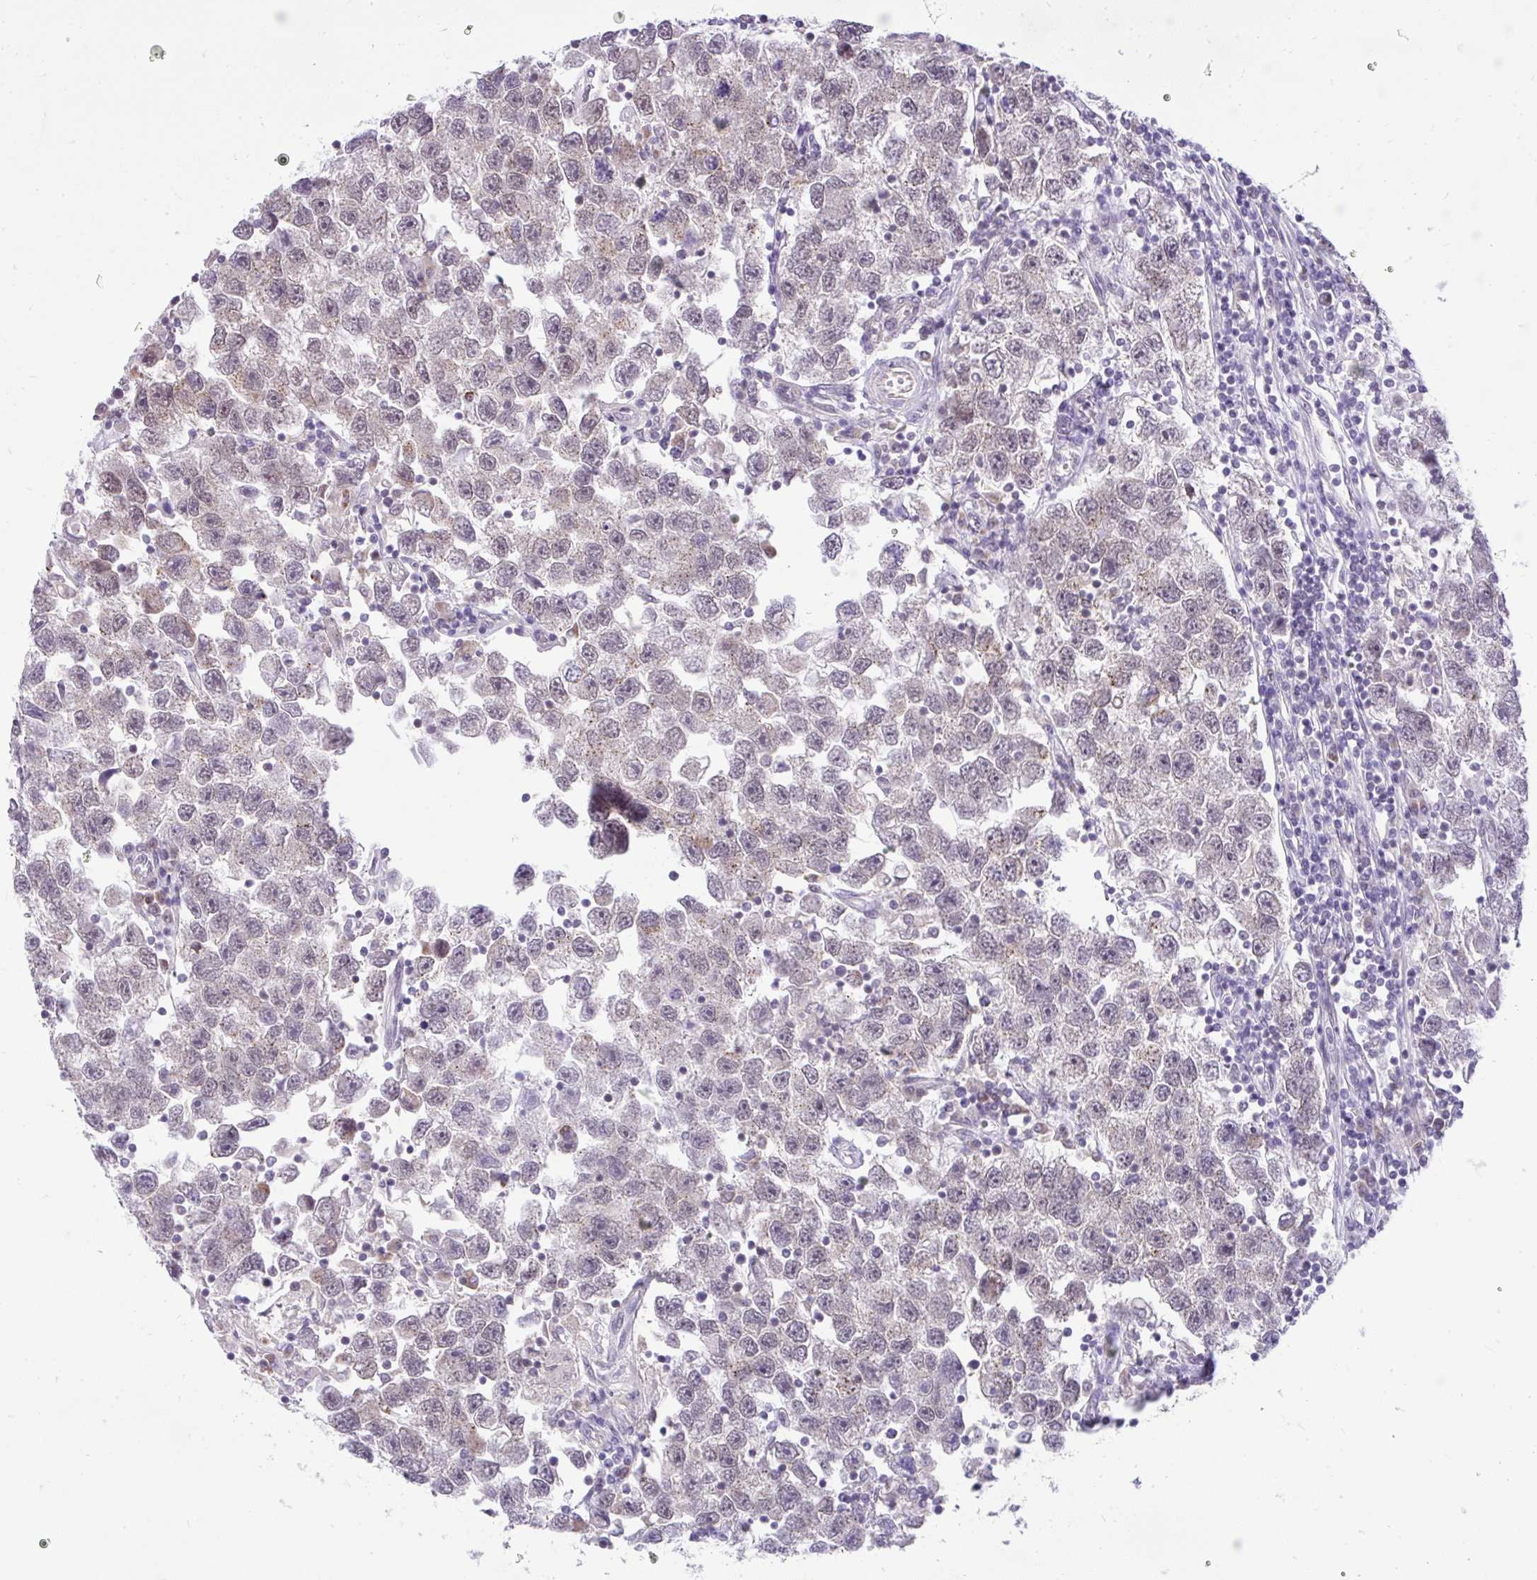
{"staining": {"intensity": "weak", "quantity": "<25%", "location": "cytoplasmic/membranous"}, "tissue": "testis cancer", "cell_type": "Tumor cells", "image_type": "cancer", "snomed": [{"axis": "morphology", "description": "Seminoma, NOS"}, {"axis": "topography", "description": "Testis"}], "caption": "Human testis cancer (seminoma) stained for a protein using immunohistochemistry demonstrates no expression in tumor cells.", "gene": "PYCR2", "patient": {"sex": "male", "age": 26}}